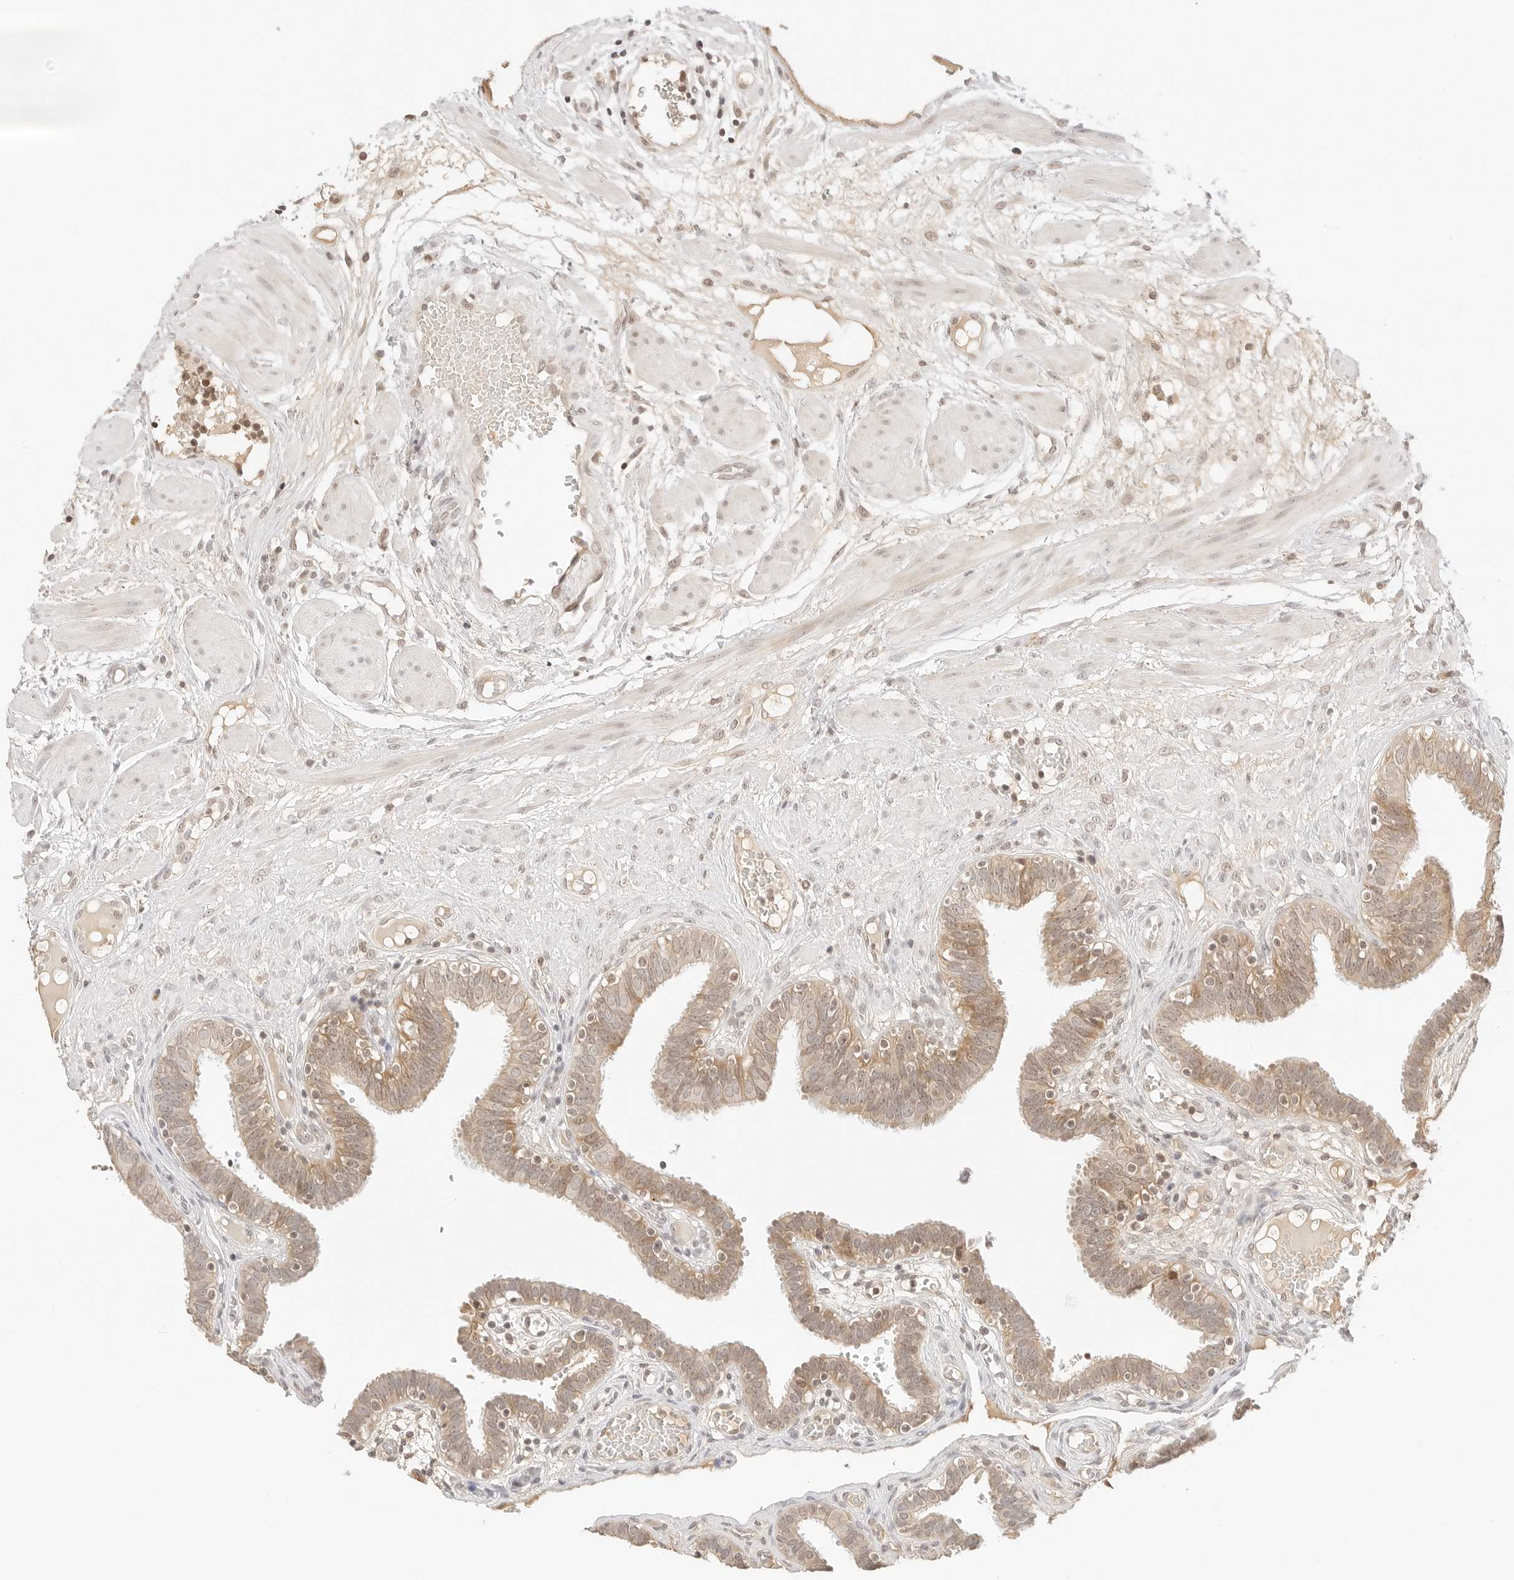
{"staining": {"intensity": "moderate", "quantity": ">75%", "location": "cytoplasmic/membranous,nuclear"}, "tissue": "fallopian tube", "cell_type": "Glandular cells", "image_type": "normal", "snomed": [{"axis": "morphology", "description": "Normal tissue, NOS"}, {"axis": "topography", "description": "Fallopian tube"}, {"axis": "topography", "description": "Placenta"}], "caption": "Normal fallopian tube displays moderate cytoplasmic/membranous,nuclear expression in about >75% of glandular cells (DAB (3,3'-diaminobenzidine) = brown stain, brightfield microscopy at high magnification)..", "gene": "SEPTIN4", "patient": {"sex": "female", "age": 32}}